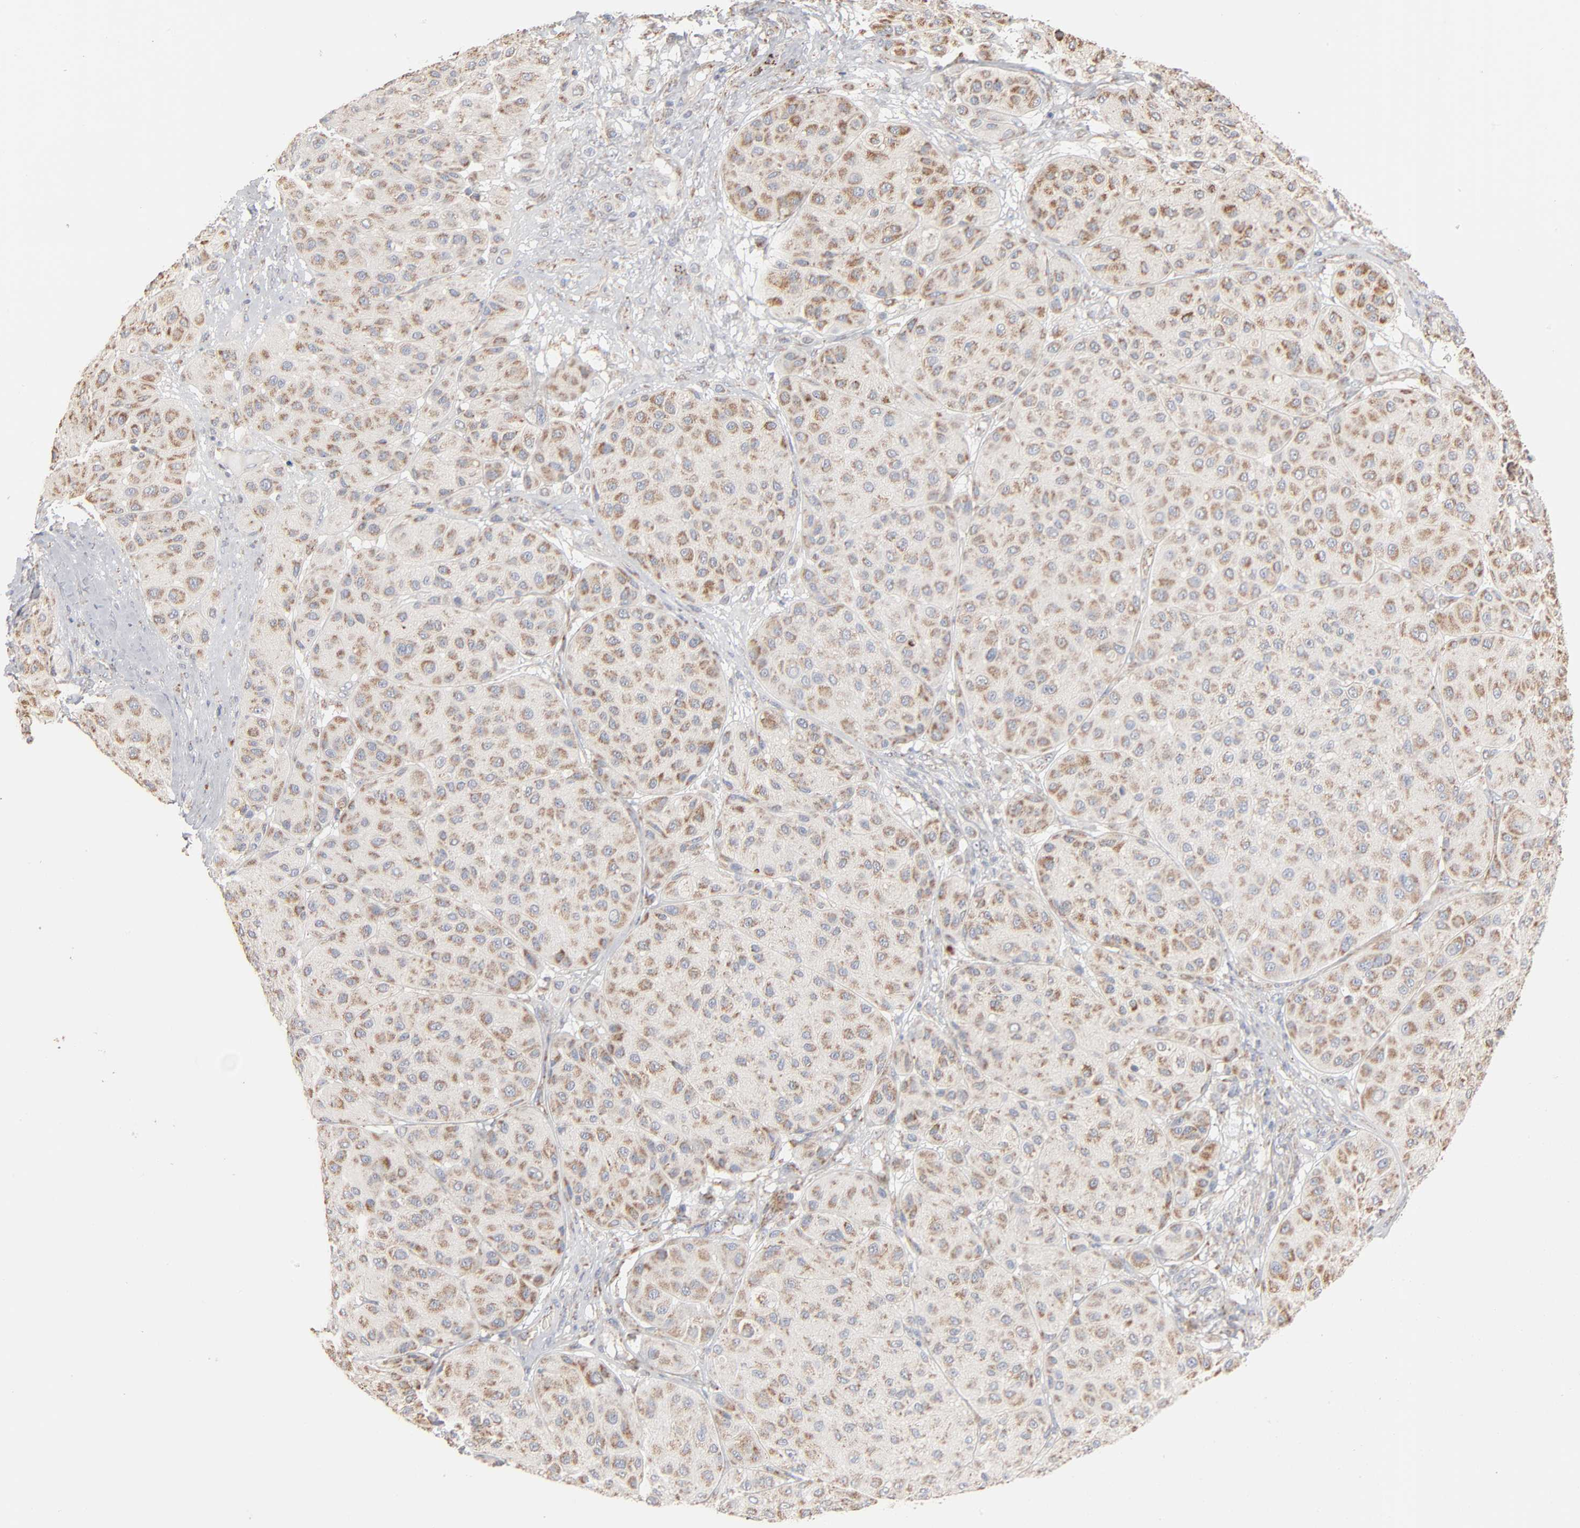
{"staining": {"intensity": "moderate", "quantity": ">75%", "location": "cytoplasmic/membranous"}, "tissue": "melanoma", "cell_type": "Tumor cells", "image_type": "cancer", "snomed": [{"axis": "morphology", "description": "Normal tissue, NOS"}, {"axis": "morphology", "description": "Malignant melanoma, Metastatic site"}, {"axis": "topography", "description": "Skin"}], "caption": "The histopathology image displays staining of malignant melanoma (metastatic site), revealing moderate cytoplasmic/membranous protein positivity (brown color) within tumor cells.", "gene": "UQCRC1", "patient": {"sex": "male", "age": 41}}